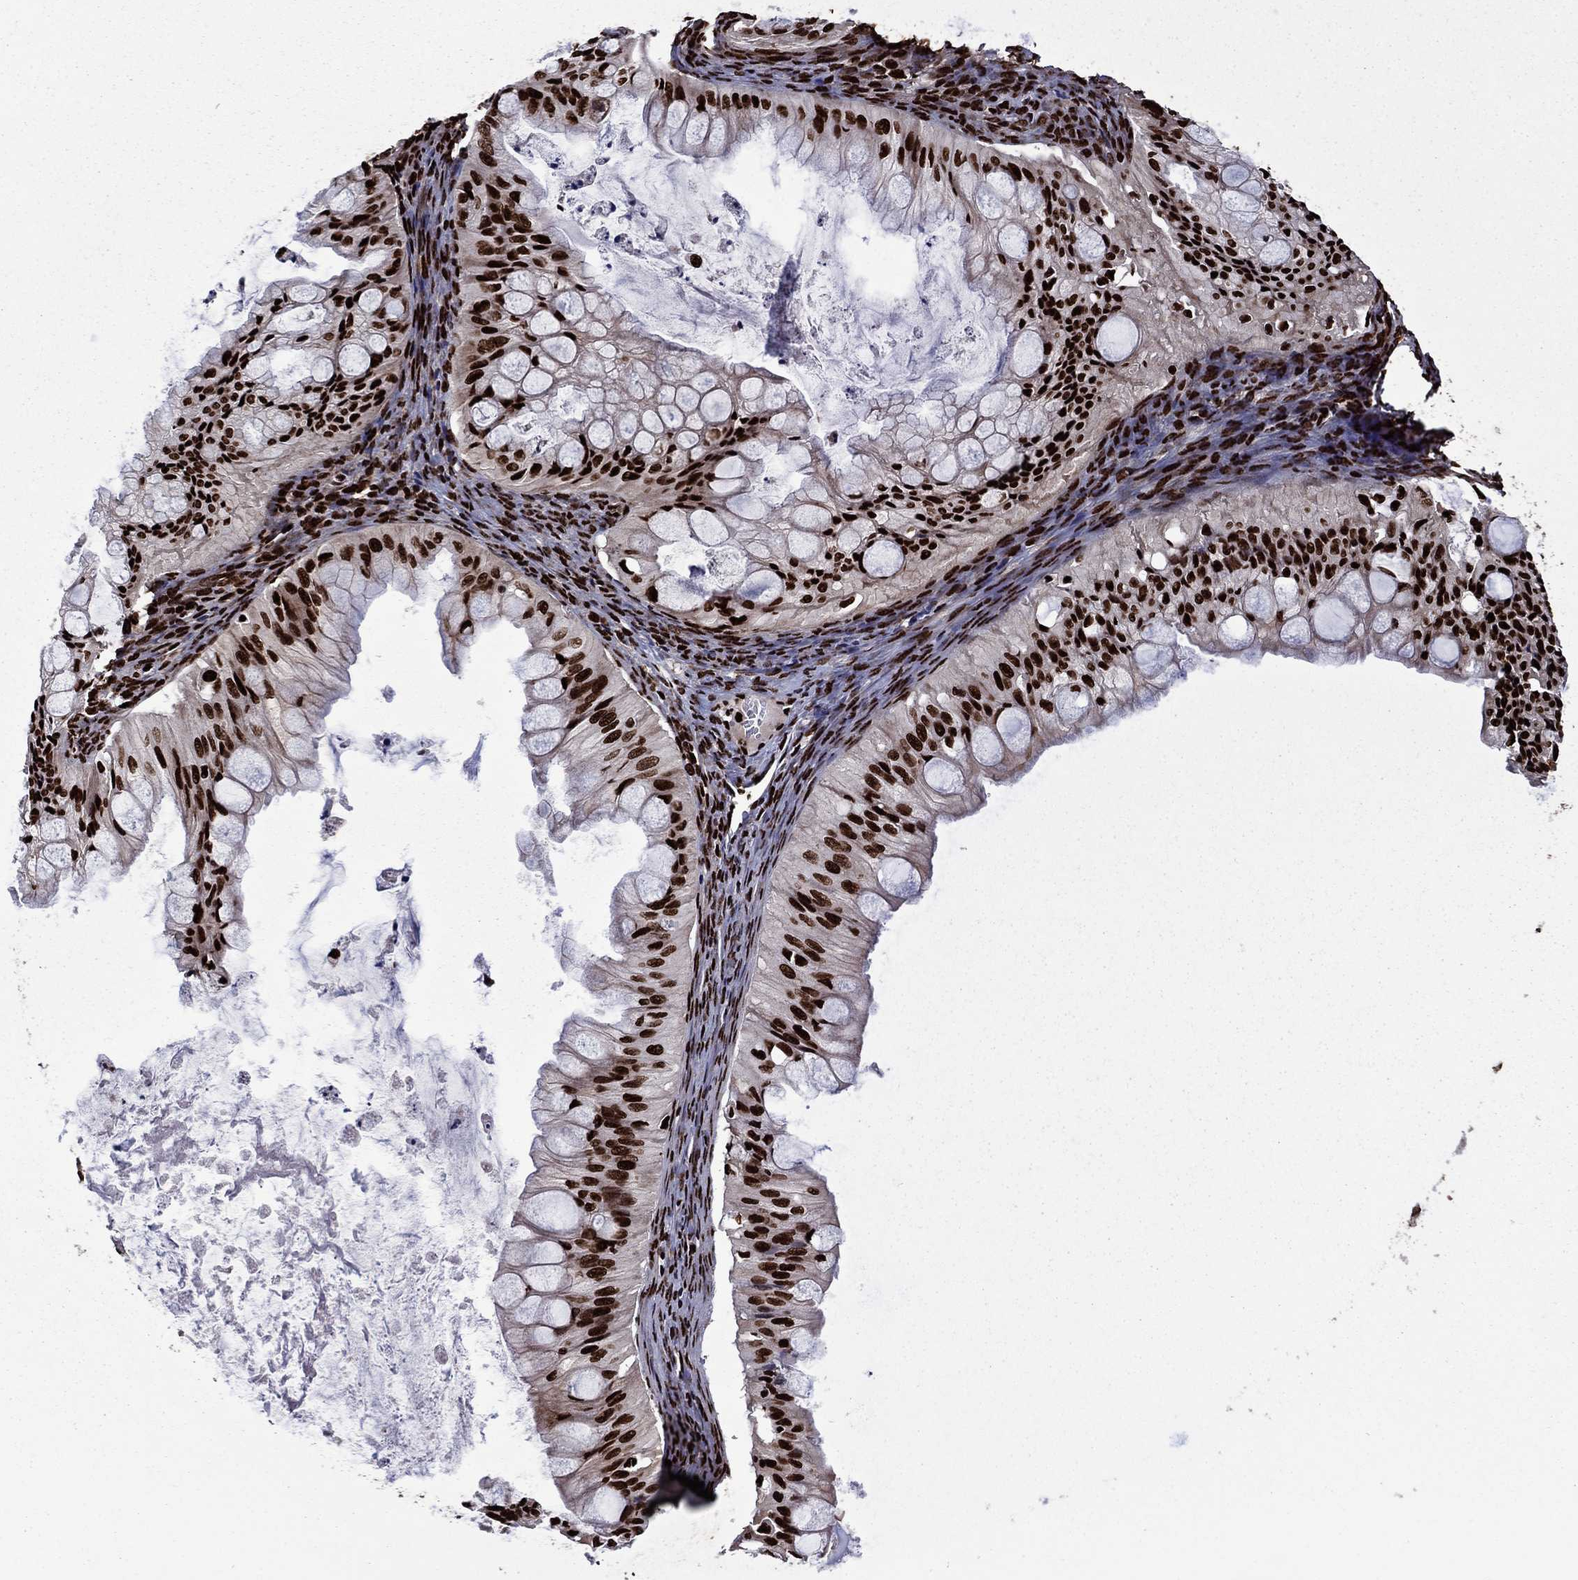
{"staining": {"intensity": "strong", "quantity": ">75%", "location": "nuclear"}, "tissue": "ovarian cancer", "cell_type": "Tumor cells", "image_type": "cancer", "snomed": [{"axis": "morphology", "description": "Cystadenocarcinoma, mucinous, NOS"}, {"axis": "topography", "description": "Ovary"}], "caption": "Protein expression analysis of human ovarian mucinous cystadenocarcinoma reveals strong nuclear staining in about >75% of tumor cells.", "gene": "LIMK1", "patient": {"sex": "female", "age": 57}}